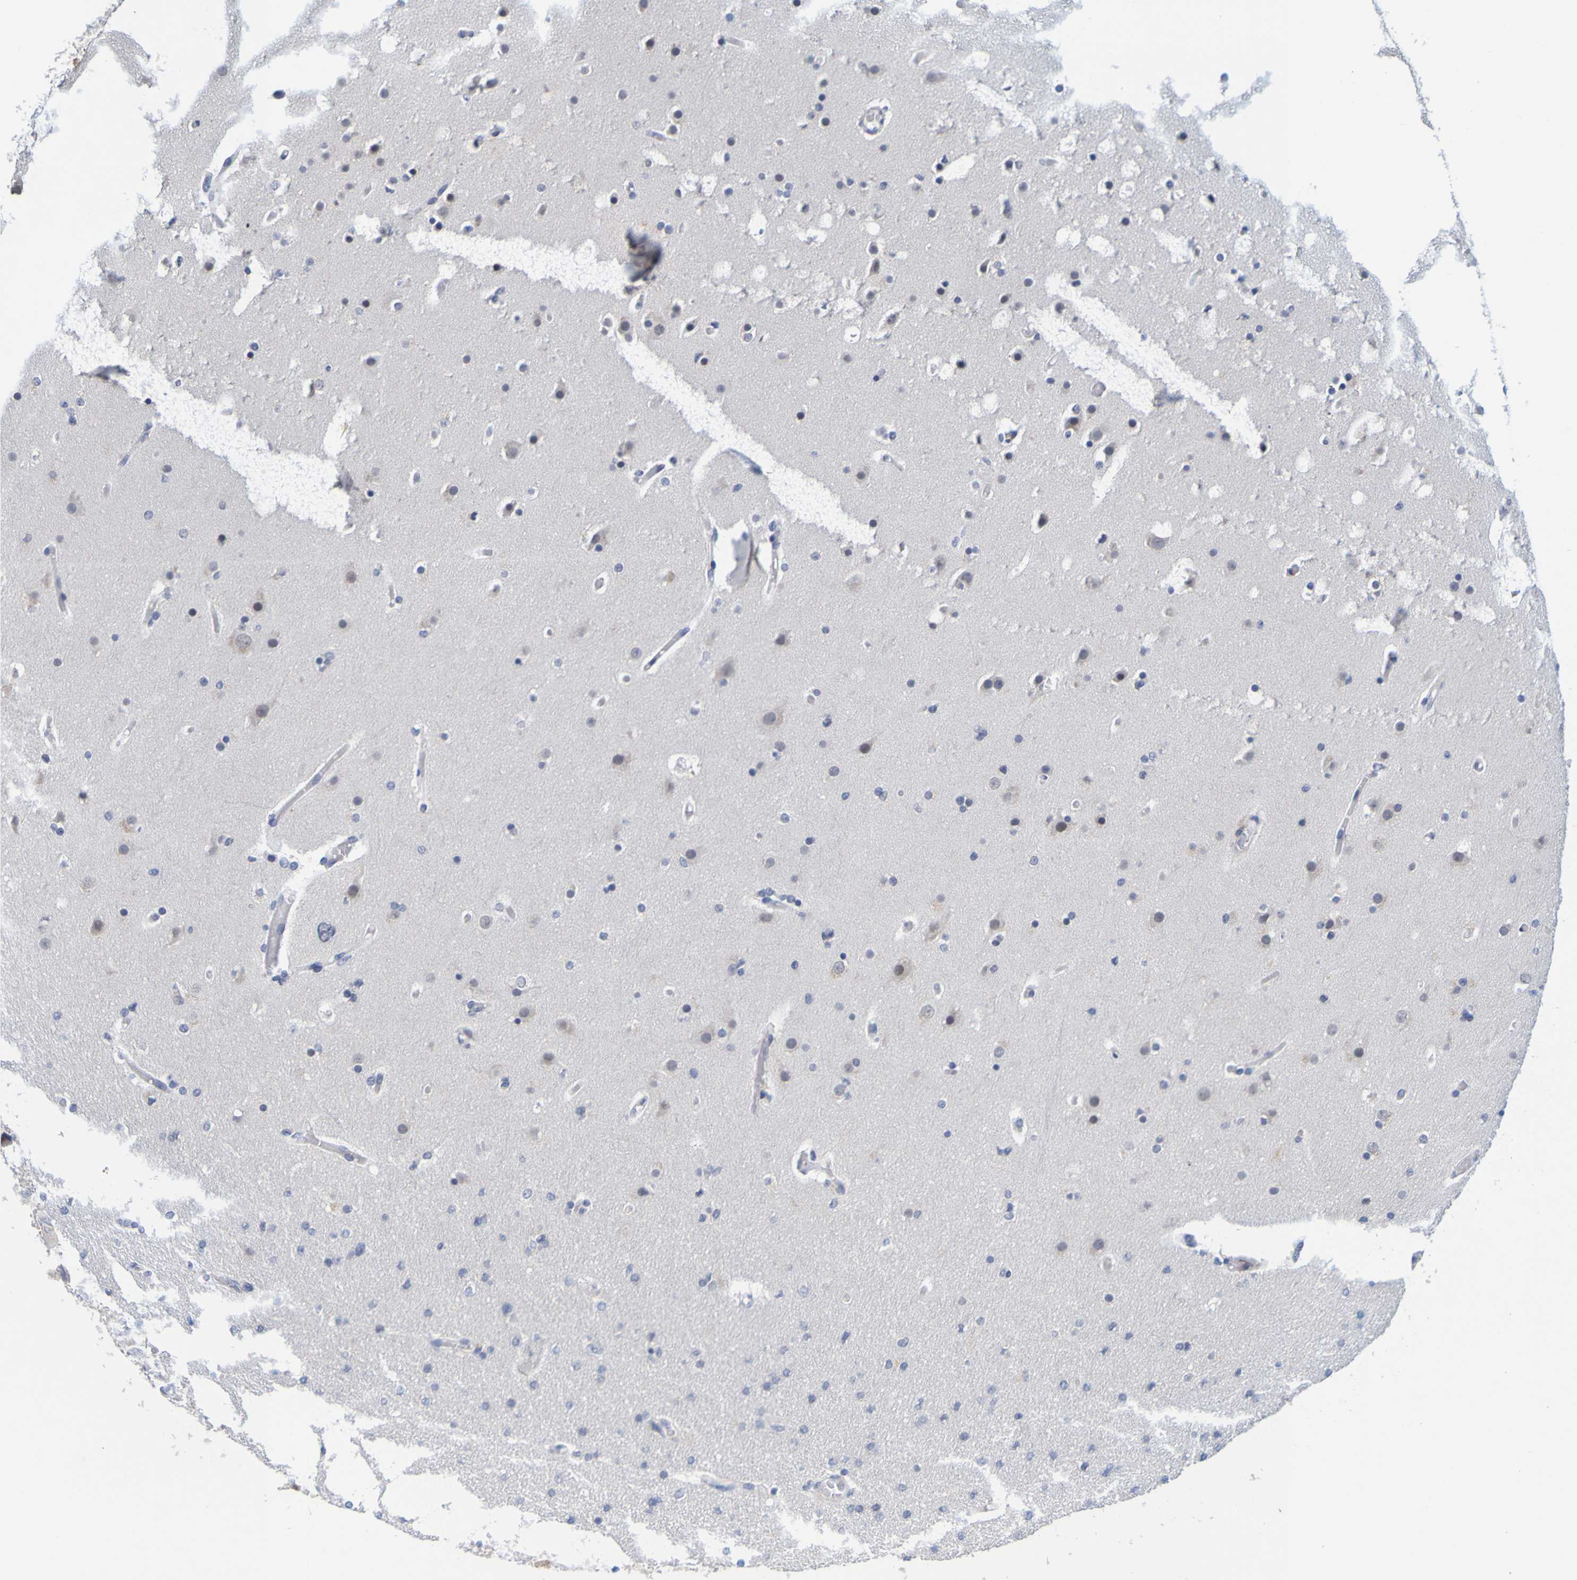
{"staining": {"intensity": "negative", "quantity": "none", "location": "none"}, "tissue": "glioma", "cell_type": "Tumor cells", "image_type": "cancer", "snomed": [{"axis": "morphology", "description": "Glioma, malignant, High grade"}, {"axis": "topography", "description": "Cerebral cortex"}], "caption": "High magnification brightfield microscopy of high-grade glioma (malignant) stained with DAB (brown) and counterstained with hematoxylin (blue): tumor cells show no significant expression. The staining is performed using DAB (3,3'-diaminobenzidine) brown chromogen with nuclei counter-stained in using hematoxylin.", "gene": "ENDOU", "patient": {"sex": "female", "age": 36}}